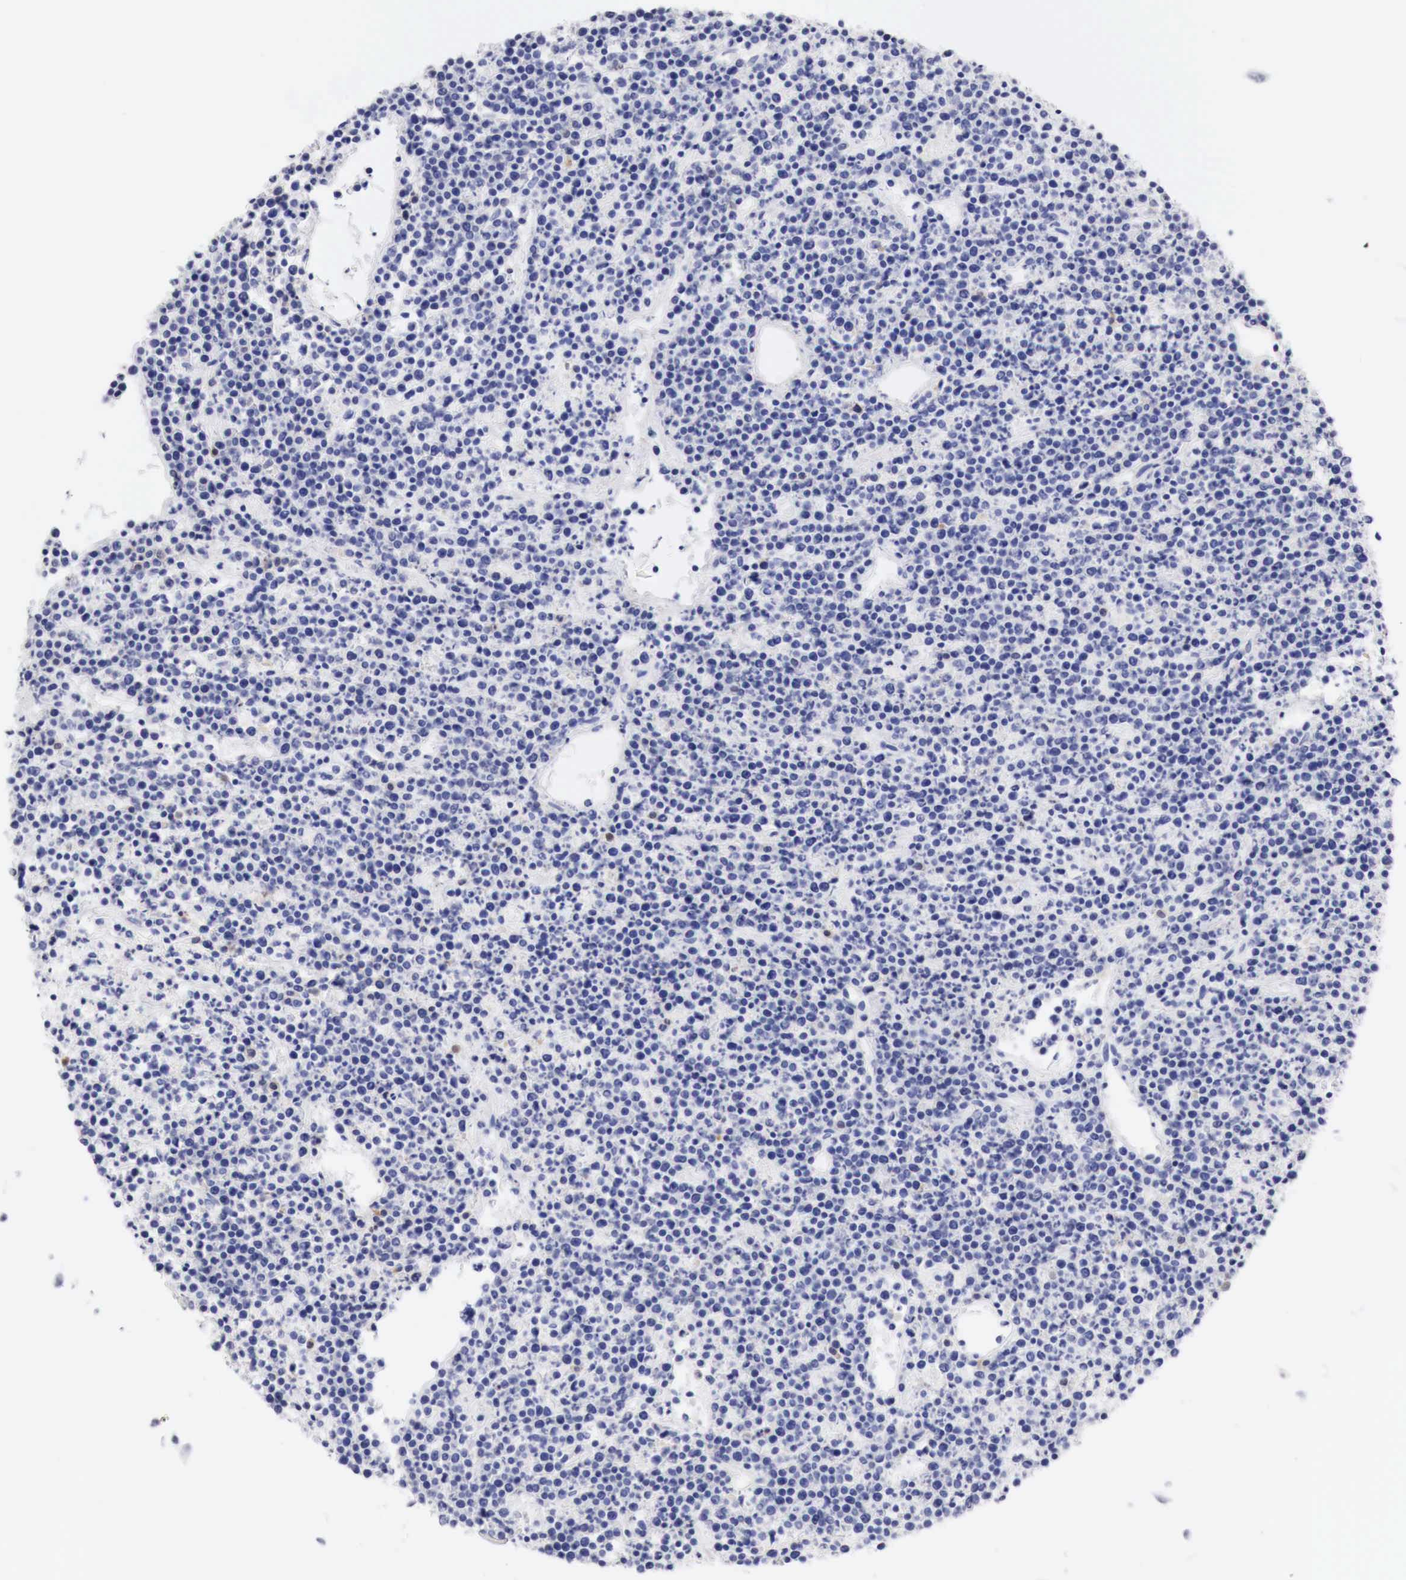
{"staining": {"intensity": "negative", "quantity": "none", "location": "none"}, "tissue": "lymphoma", "cell_type": "Tumor cells", "image_type": "cancer", "snomed": [{"axis": "morphology", "description": "Malignant lymphoma, non-Hodgkin's type, High grade"}, {"axis": "topography", "description": "Ovary"}], "caption": "IHC micrograph of neoplastic tissue: human high-grade malignant lymphoma, non-Hodgkin's type stained with DAB (3,3'-diaminobenzidine) demonstrates no significant protein expression in tumor cells.", "gene": "CDKN2A", "patient": {"sex": "female", "age": 56}}